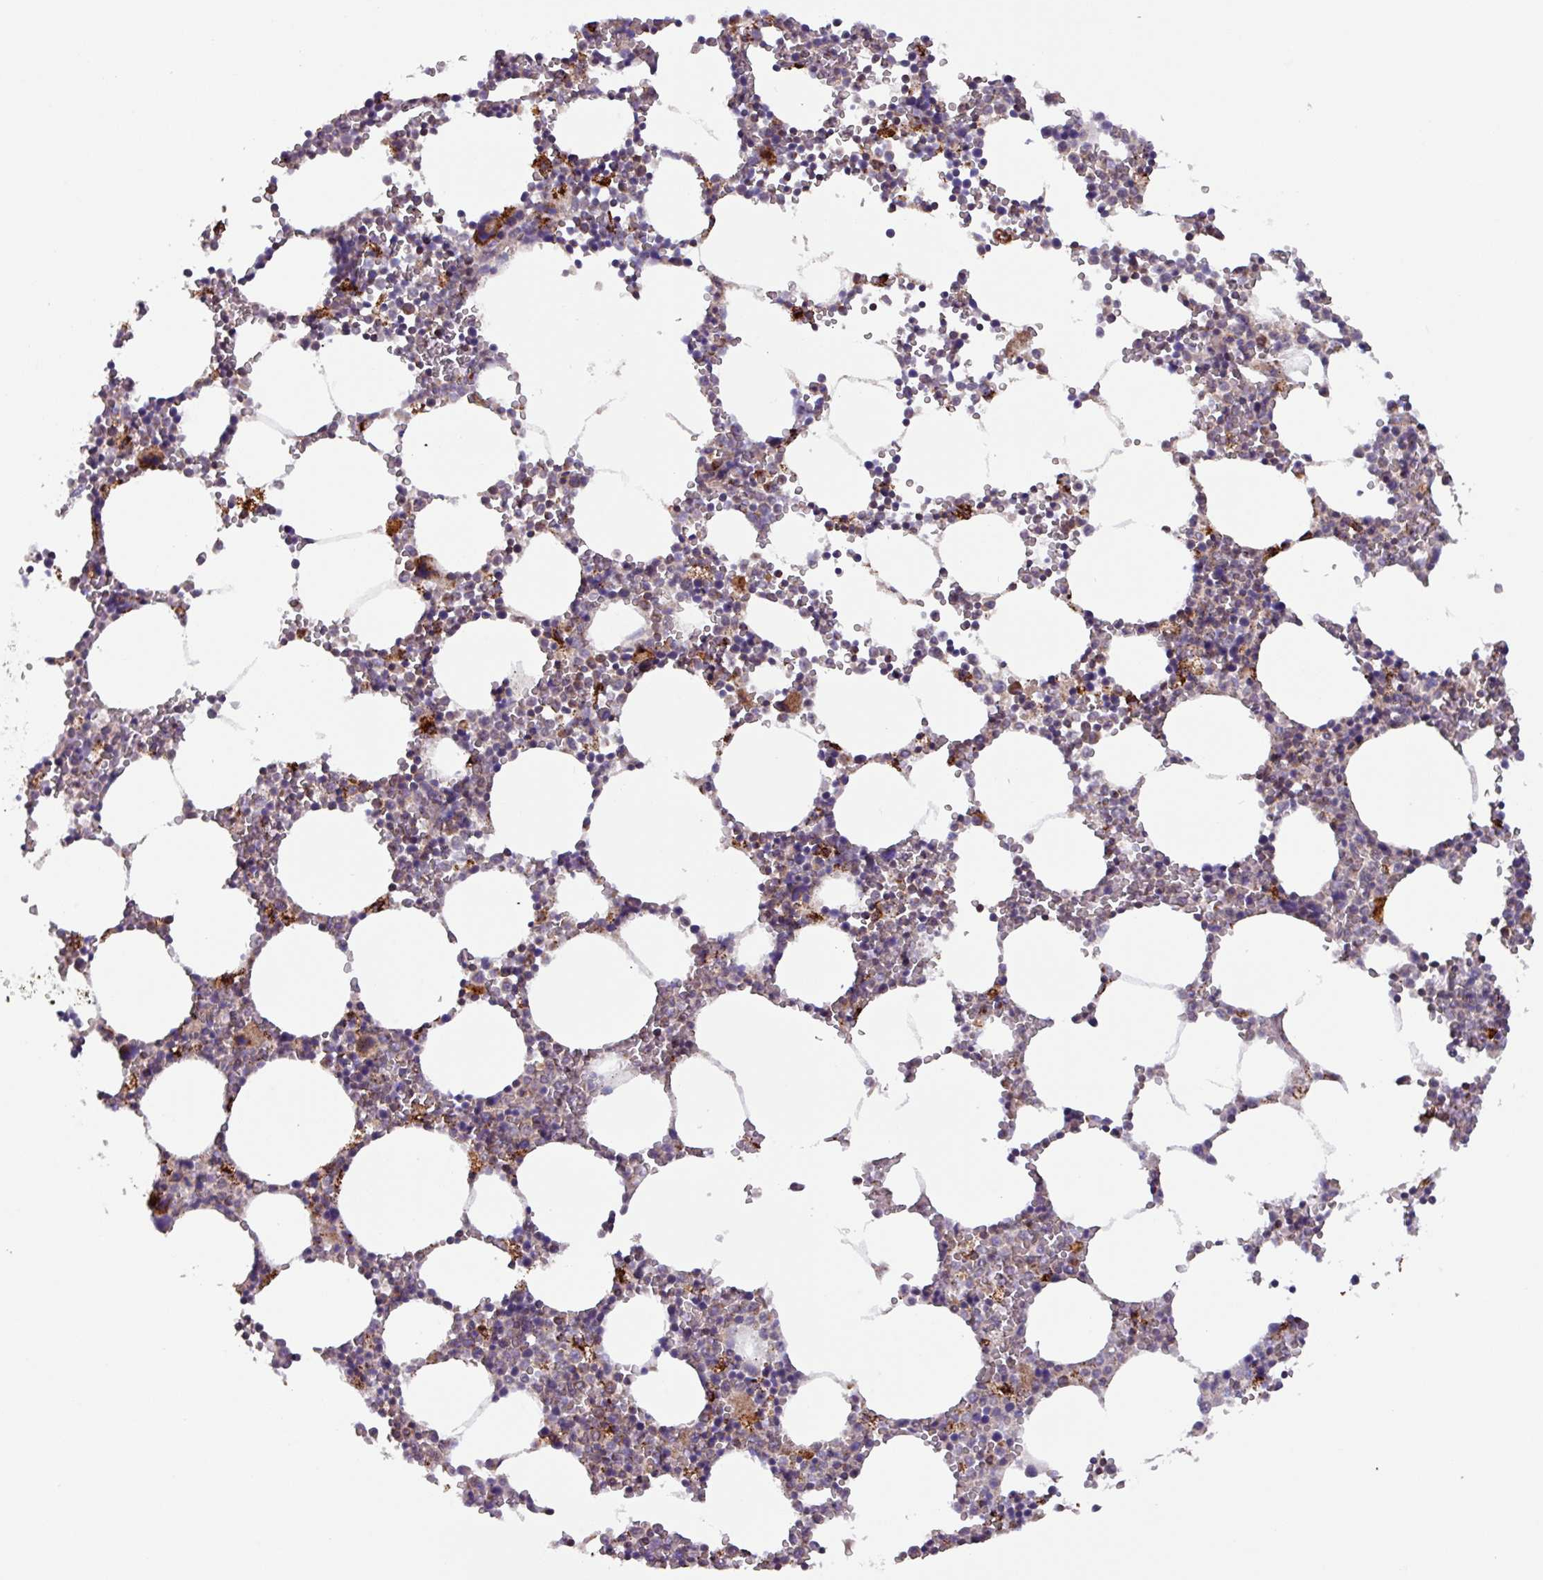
{"staining": {"intensity": "moderate", "quantity": "<25%", "location": "cytoplasmic/membranous"}, "tissue": "bone marrow", "cell_type": "Hematopoietic cells", "image_type": "normal", "snomed": [{"axis": "morphology", "description": "Normal tissue, NOS"}, {"axis": "topography", "description": "Bone marrow"}], "caption": "A photomicrograph of human bone marrow stained for a protein demonstrates moderate cytoplasmic/membranous brown staining in hematopoietic cells. The protein is stained brown, and the nuclei are stained in blue (DAB IHC with brightfield microscopy, high magnification).", "gene": "AKIRIN1", "patient": {"sex": "female", "age": 64}}